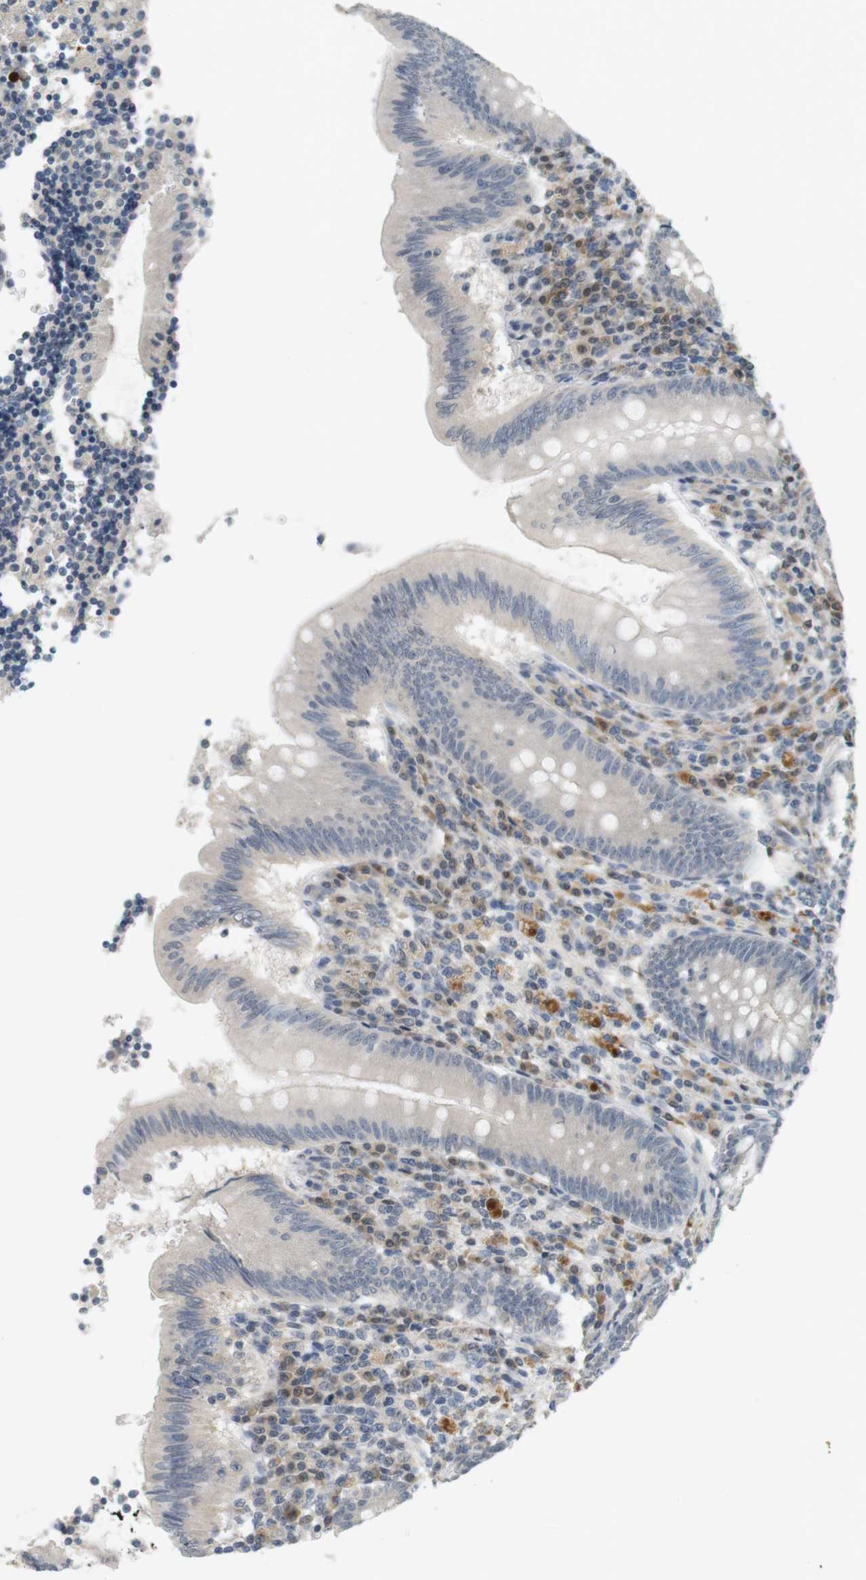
{"staining": {"intensity": "negative", "quantity": "none", "location": "none"}, "tissue": "appendix", "cell_type": "Glandular cells", "image_type": "normal", "snomed": [{"axis": "morphology", "description": "Normal tissue, NOS"}, {"axis": "morphology", "description": "Inflammation, NOS"}, {"axis": "topography", "description": "Appendix"}], "caption": "IHC image of unremarkable human appendix stained for a protein (brown), which demonstrates no staining in glandular cells.", "gene": "CREB3L2", "patient": {"sex": "male", "age": 46}}